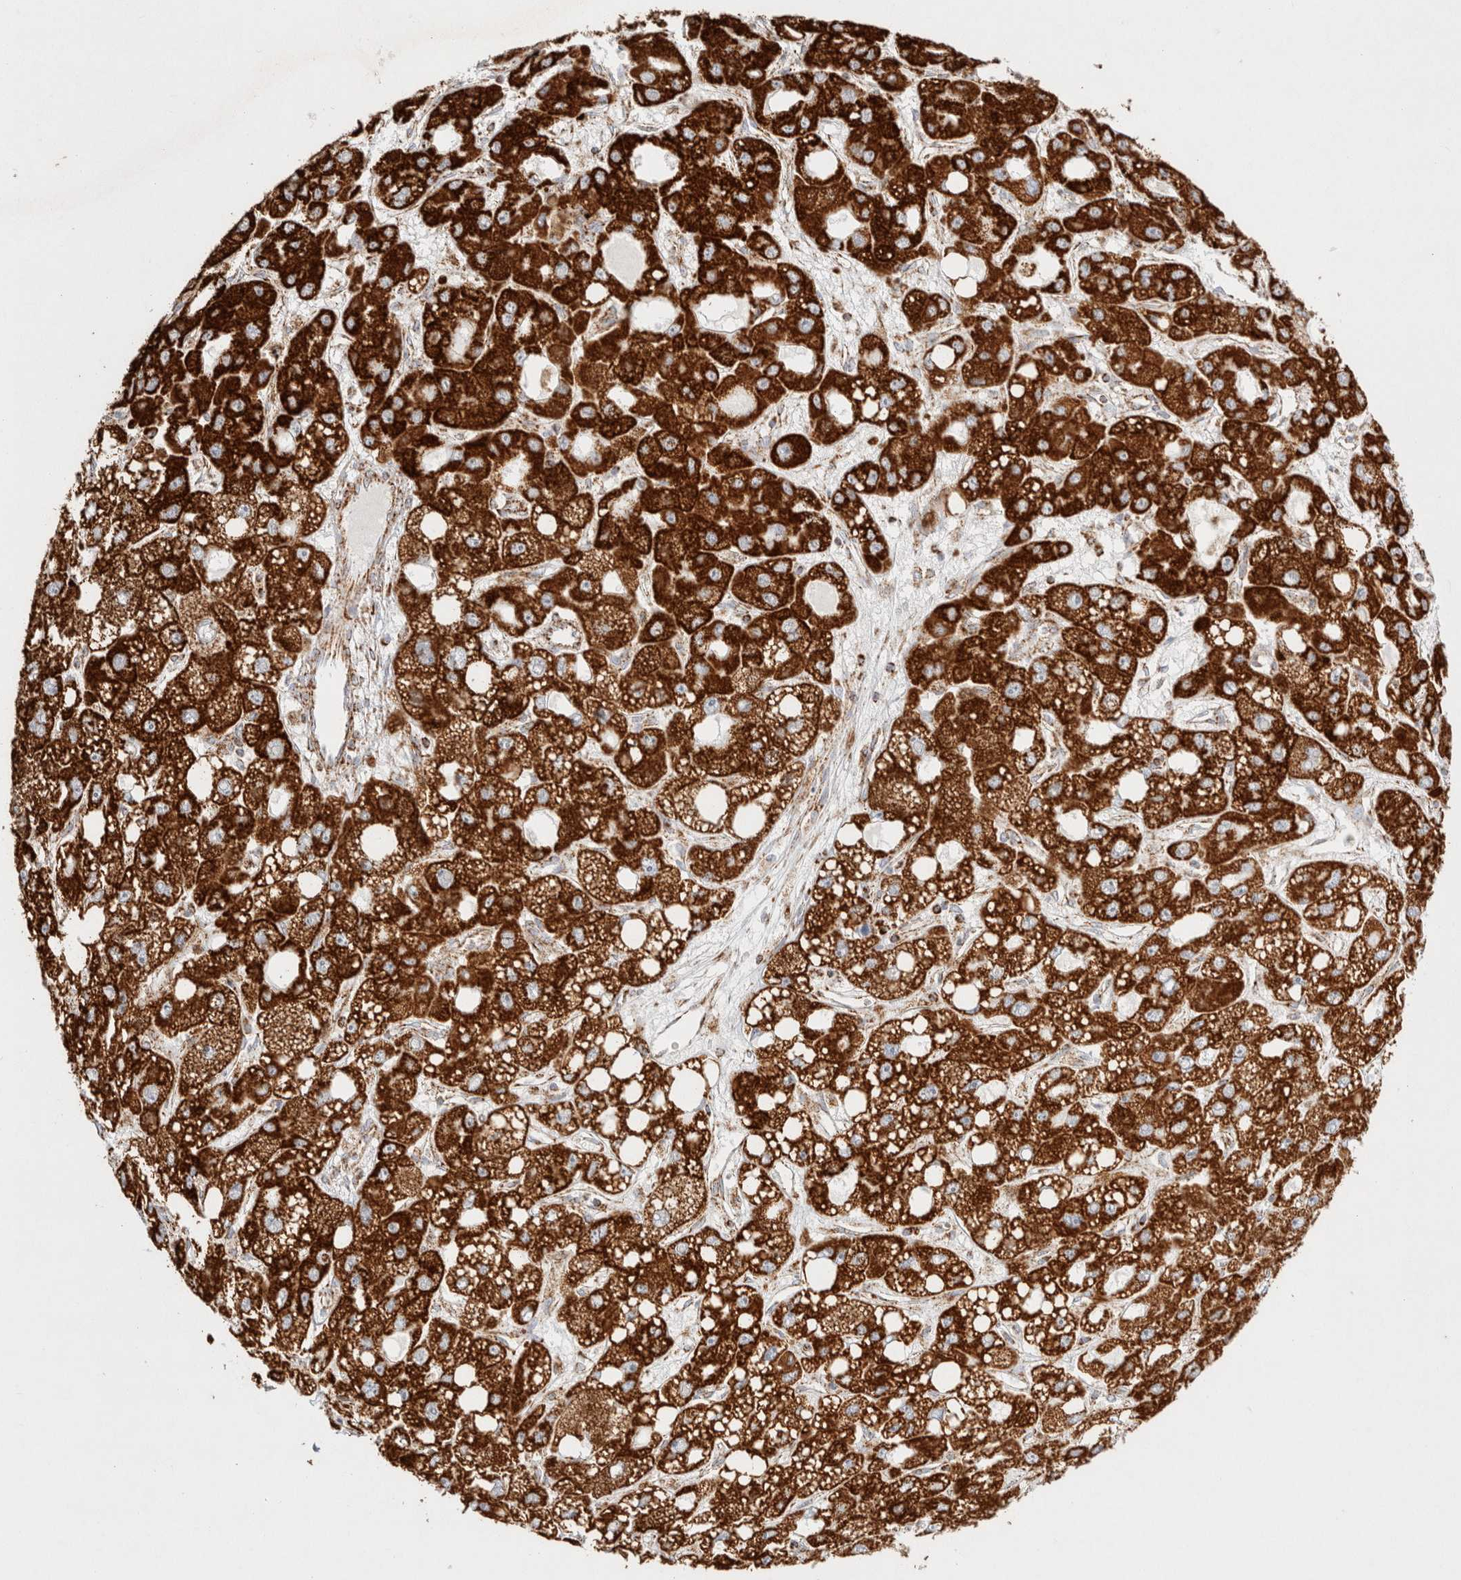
{"staining": {"intensity": "strong", "quantity": ">75%", "location": "cytoplasmic/membranous"}, "tissue": "liver cancer", "cell_type": "Tumor cells", "image_type": "cancer", "snomed": [{"axis": "morphology", "description": "Carcinoma, Hepatocellular, NOS"}, {"axis": "topography", "description": "Liver"}], "caption": "A micrograph of liver hepatocellular carcinoma stained for a protein displays strong cytoplasmic/membranous brown staining in tumor cells. (DAB (3,3'-diaminobenzidine) IHC with brightfield microscopy, high magnification).", "gene": "PHB2", "patient": {"sex": "male", "age": 55}}